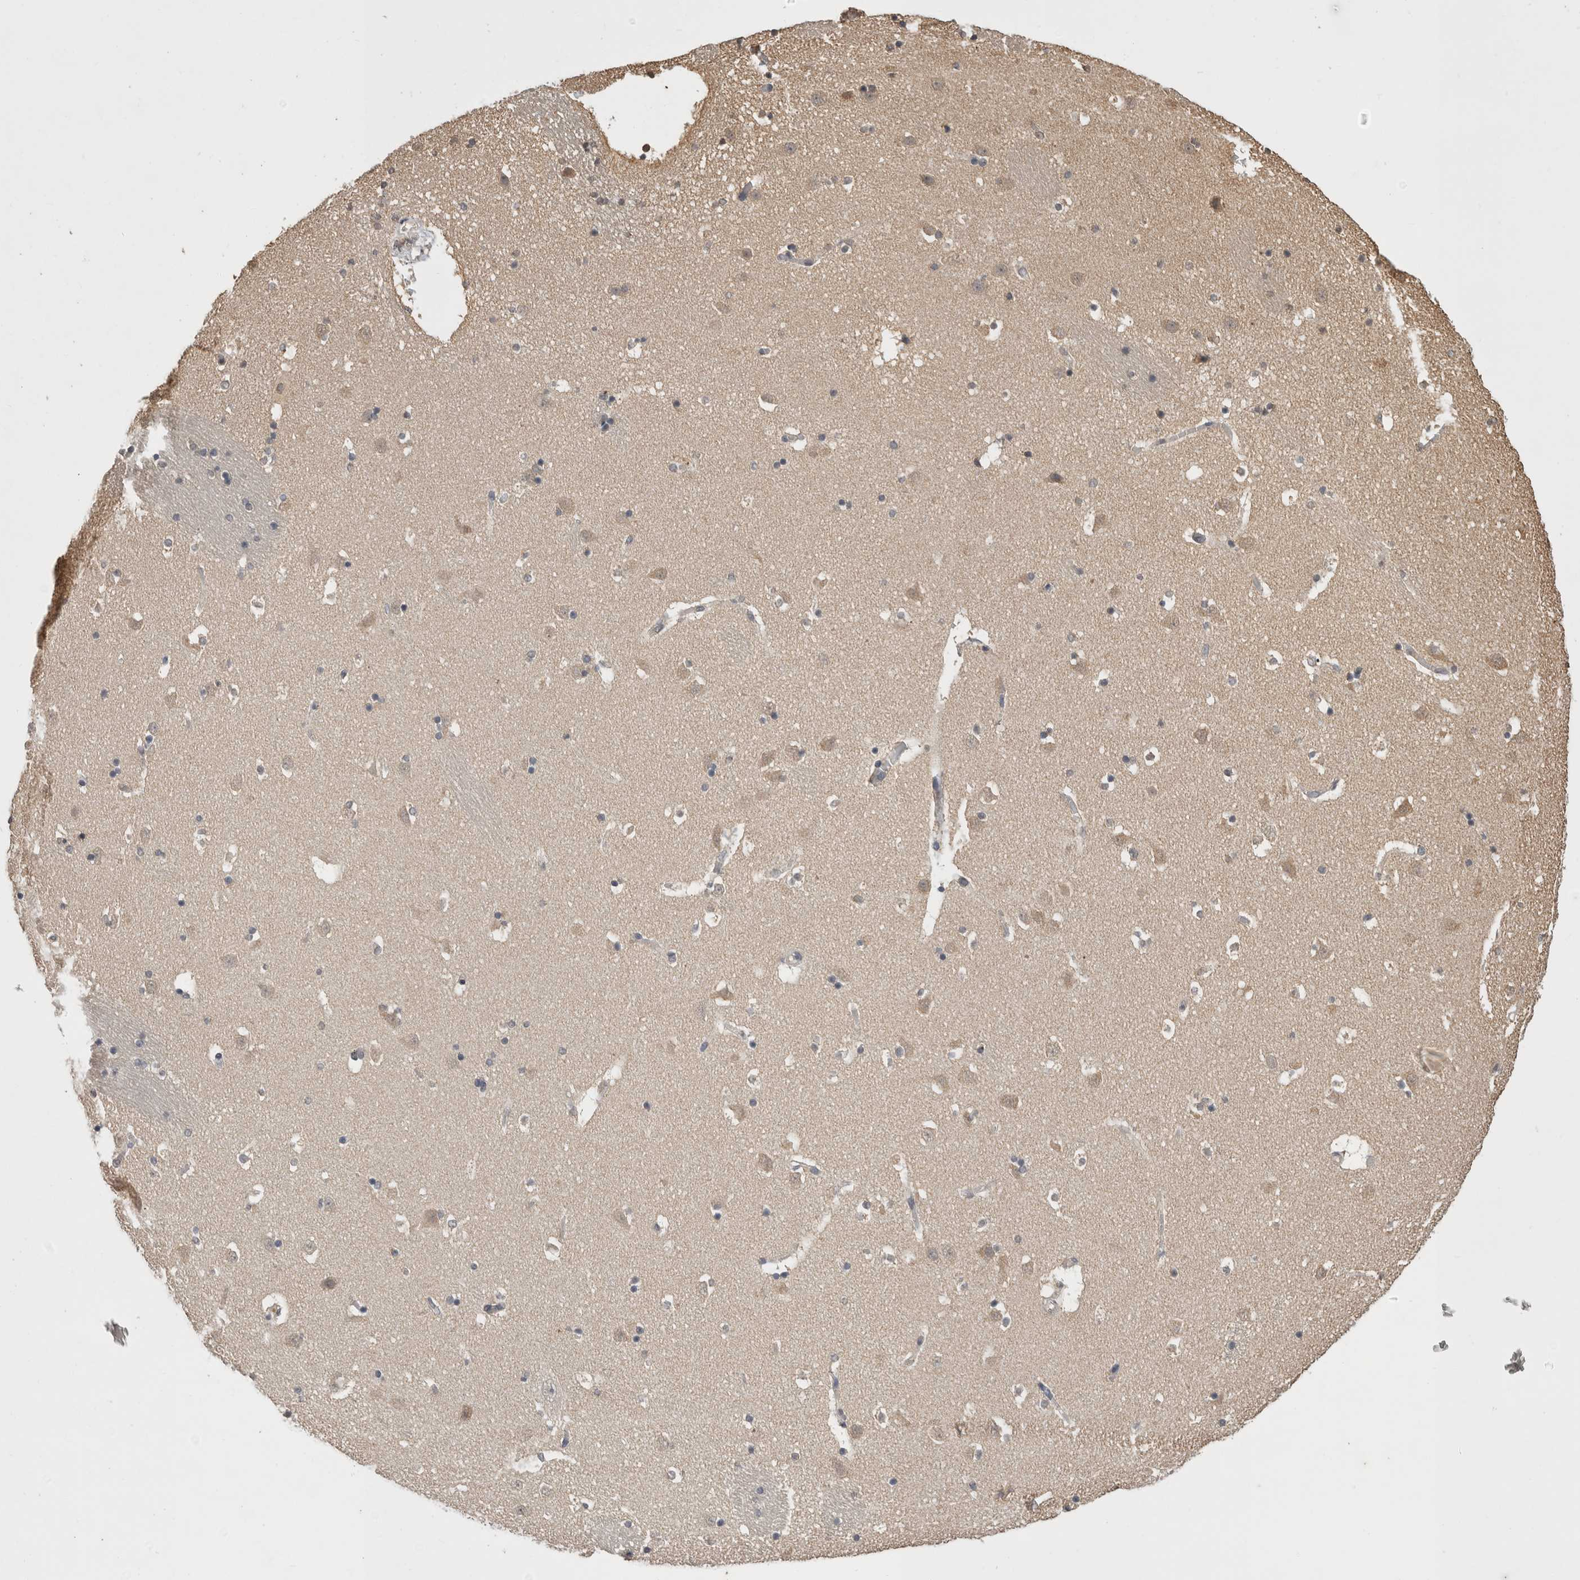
{"staining": {"intensity": "weak", "quantity": "<25%", "location": "cytoplasmic/membranous"}, "tissue": "caudate", "cell_type": "Glial cells", "image_type": "normal", "snomed": [{"axis": "morphology", "description": "Normal tissue, NOS"}, {"axis": "topography", "description": "Lateral ventricle wall"}], "caption": "Protein analysis of unremarkable caudate exhibits no significant positivity in glial cells. (Immunohistochemistry, brightfield microscopy, high magnification).", "gene": "PREP", "patient": {"sex": "male", "age": 45}}